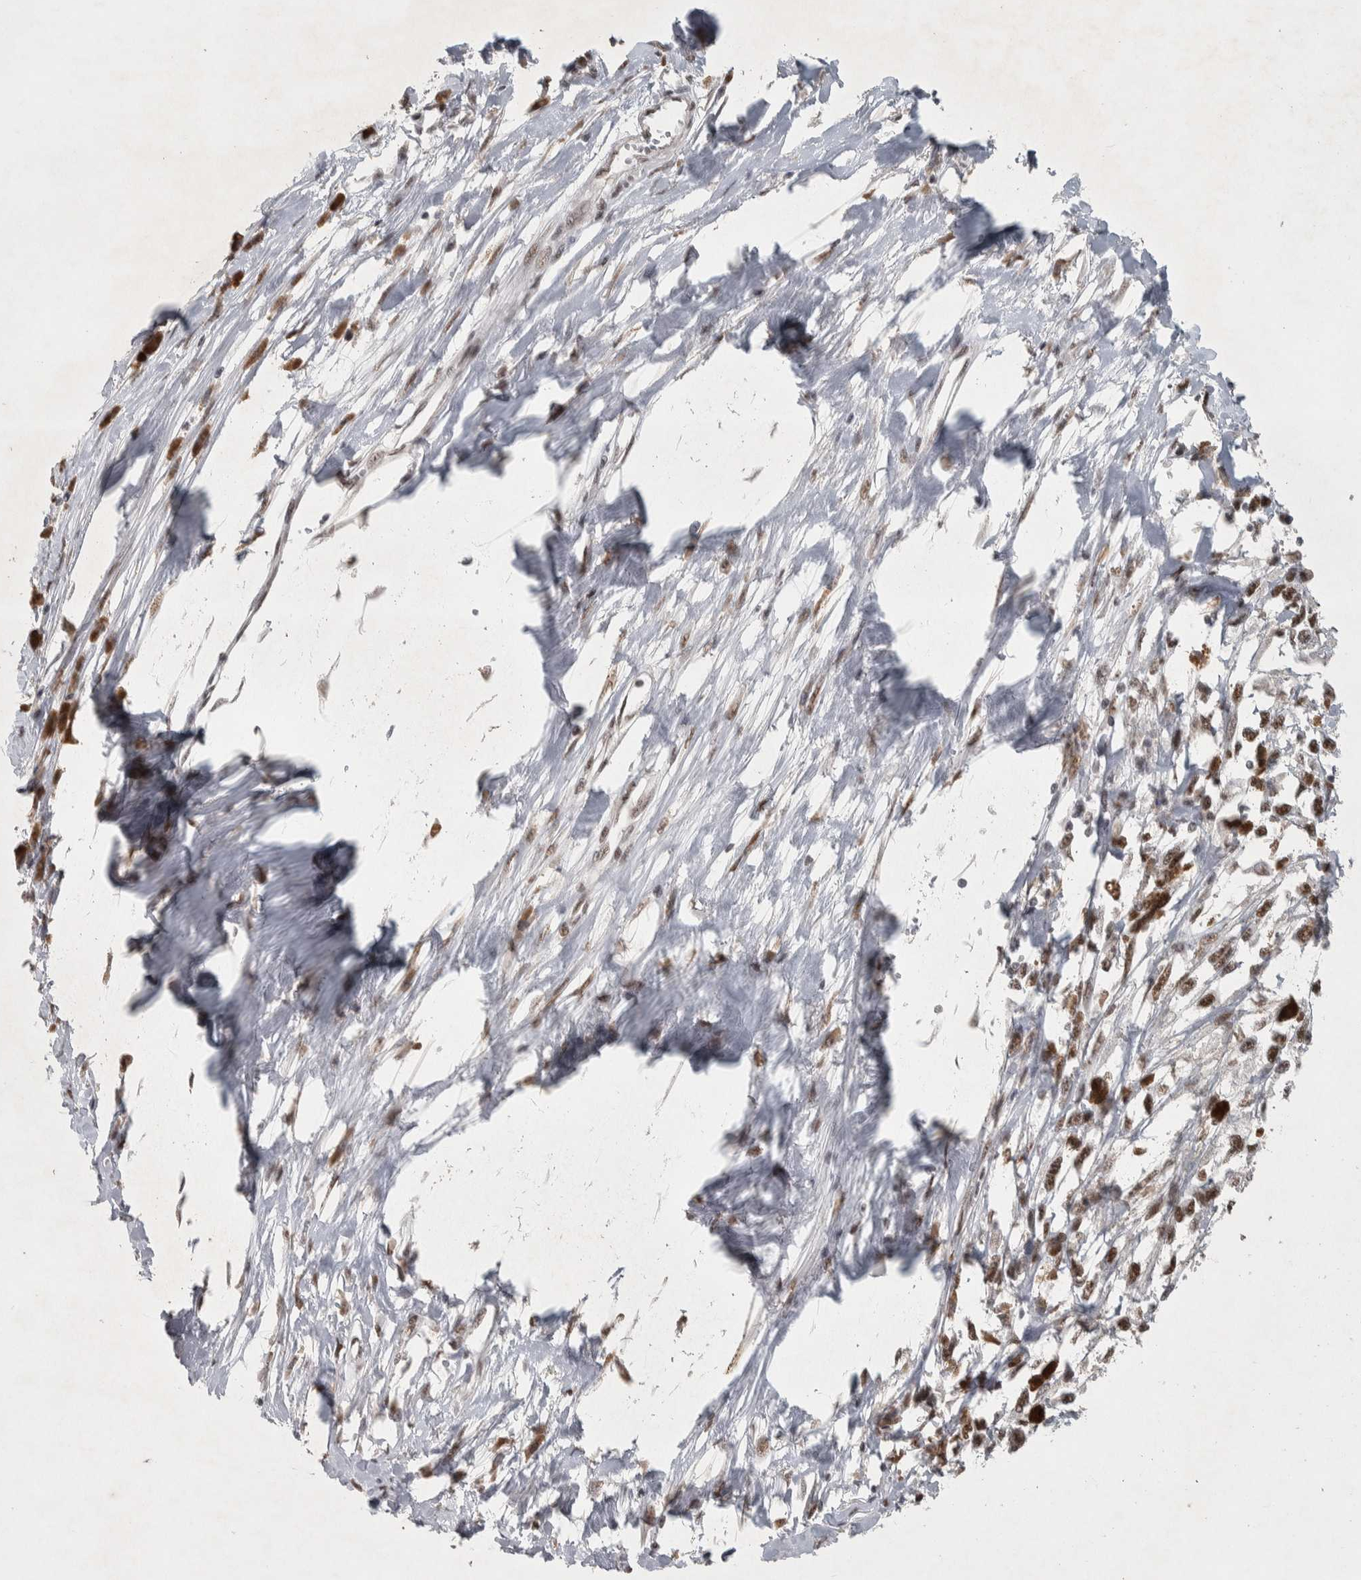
{"staining": {"intensity": "moderate", "quantity": ">75%", "location": "nuclear"}, "tissue": "melanoma", "cell_type": "Tumor cells", "image_type": "cancer", "snomed": [{"axis": "morphology", "description": "Malignant melanoma, Metastatic site"}, {"axis": "topography", "description": "Lymph node"}], "caption": "Immunohistochemistry (IHC) image of melanoma stained for a protein (brown), which reveals medium levels of moderate nuclear positivity in approximately >75% of tumor cells.", "gene": "DDX42", "patient": {"sex": "male", "age": 59}}